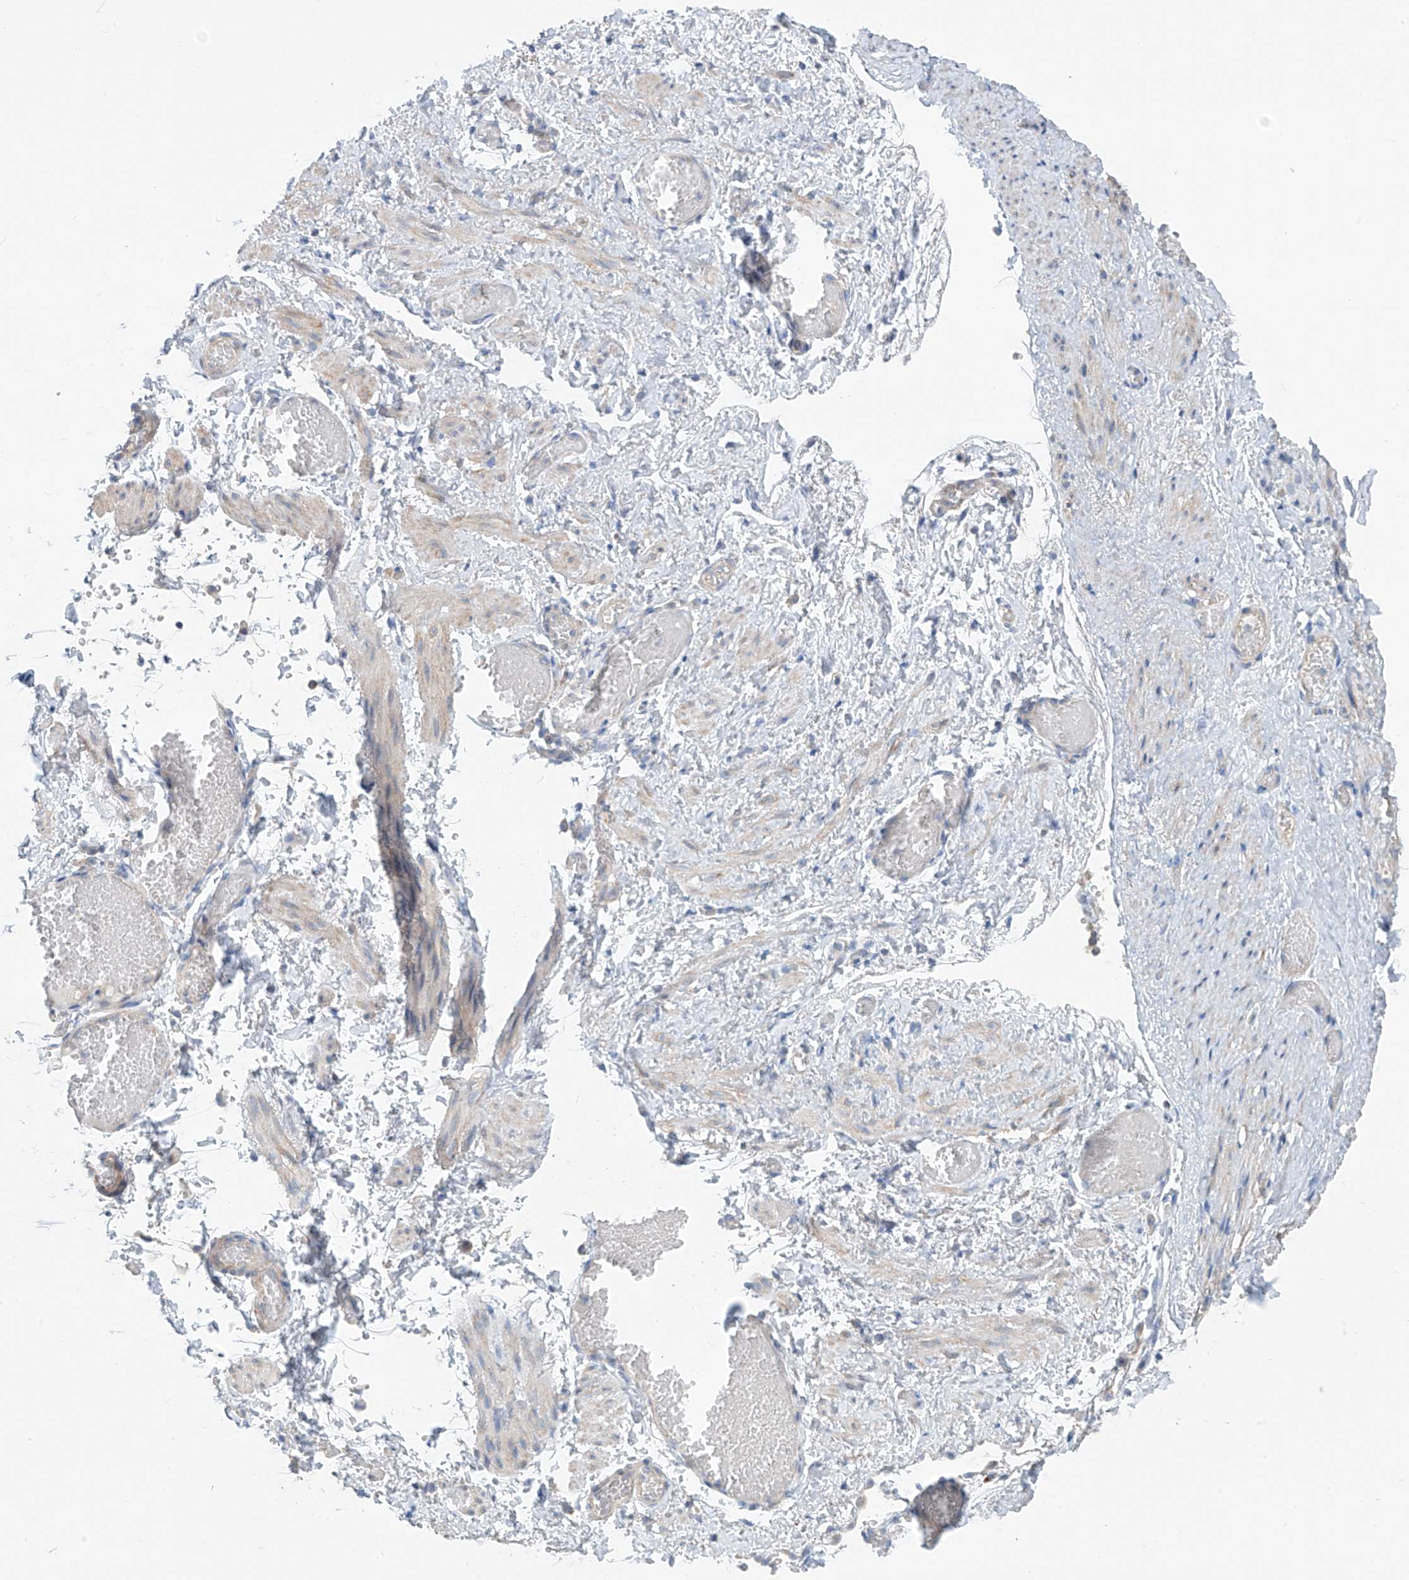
{"staining": {"intensity": "negative", "quantity": "none", "location": "none"}, "tissue": "adipose tissue", "cell_type": "Adipocytes", "image_type": "normal", "snomed": [{"axis": "morphology", "description": "Normal tissue, NOS"}, {"axis": "topography", "description": "Smooth muscle"}, {"axis": "topography", "description": "Peripheral nerve tissue"}], "caption": "DAB (3,3'-diaminobenzidine) immunohistochemical staining of unremarkable adipose tissue shows no significant expression in adipocytes.", "gene": "SYN3", "patient": {"sex": "female", "age": 39}}